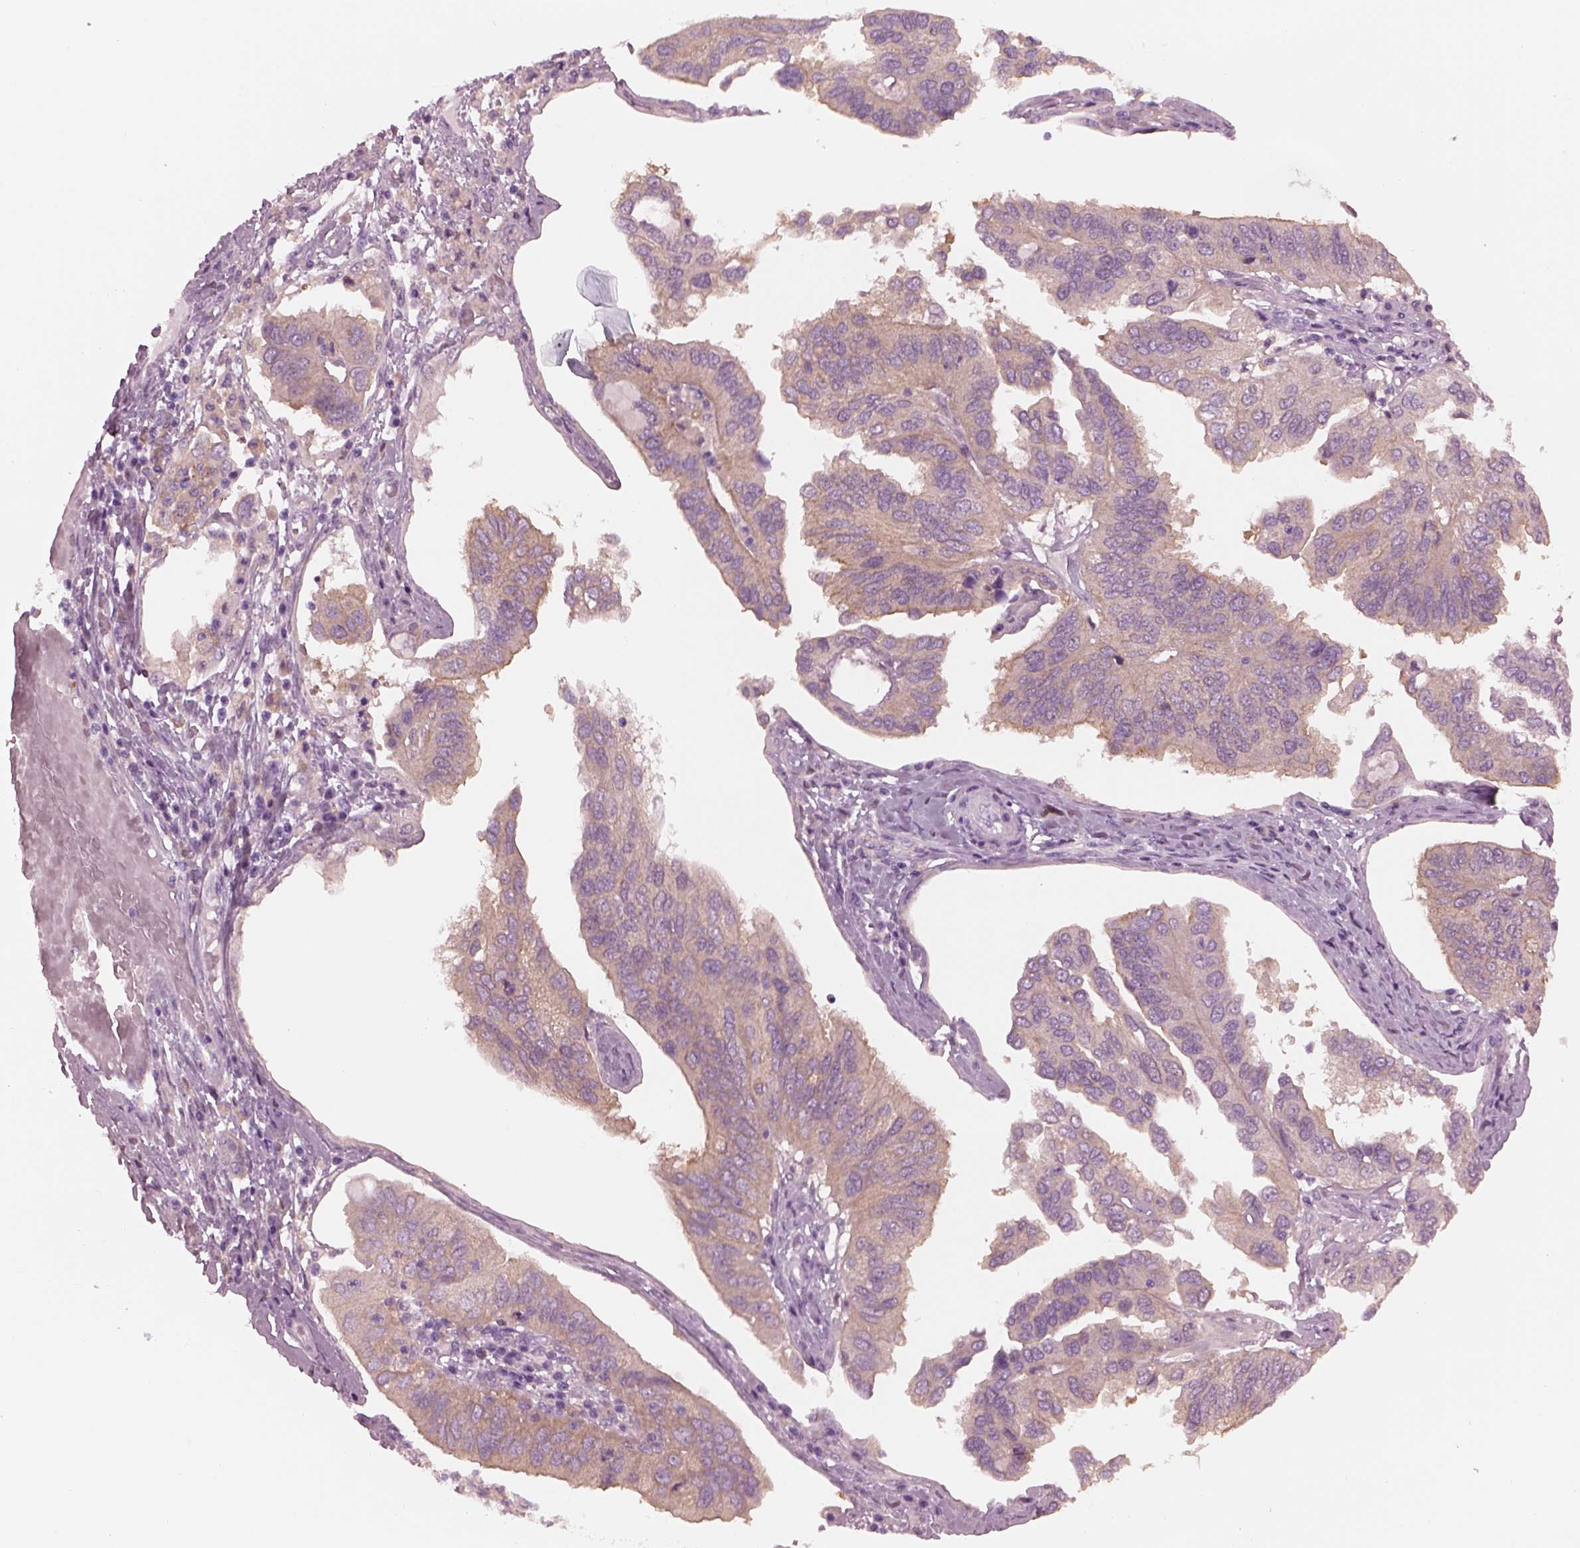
{"staining": {"intensity": "negative", "quantity": "none", "location": "none"}, "tissue": "ovarian cancer", "cell_type": "Tumor cells", "image_type": "cancer", "snomed": [{"axis": "morphology", "description": "Cystadenocarcinoma, serous, NOS"}, {"axis": "topography", "description": "Ovary"}], "caption": "Tumor cells are negative for brown protein staining in ovarian serous cystadenocarcinoma.", "gene": "SHTN1", "patient": {"sex": "female", "age": 79}}